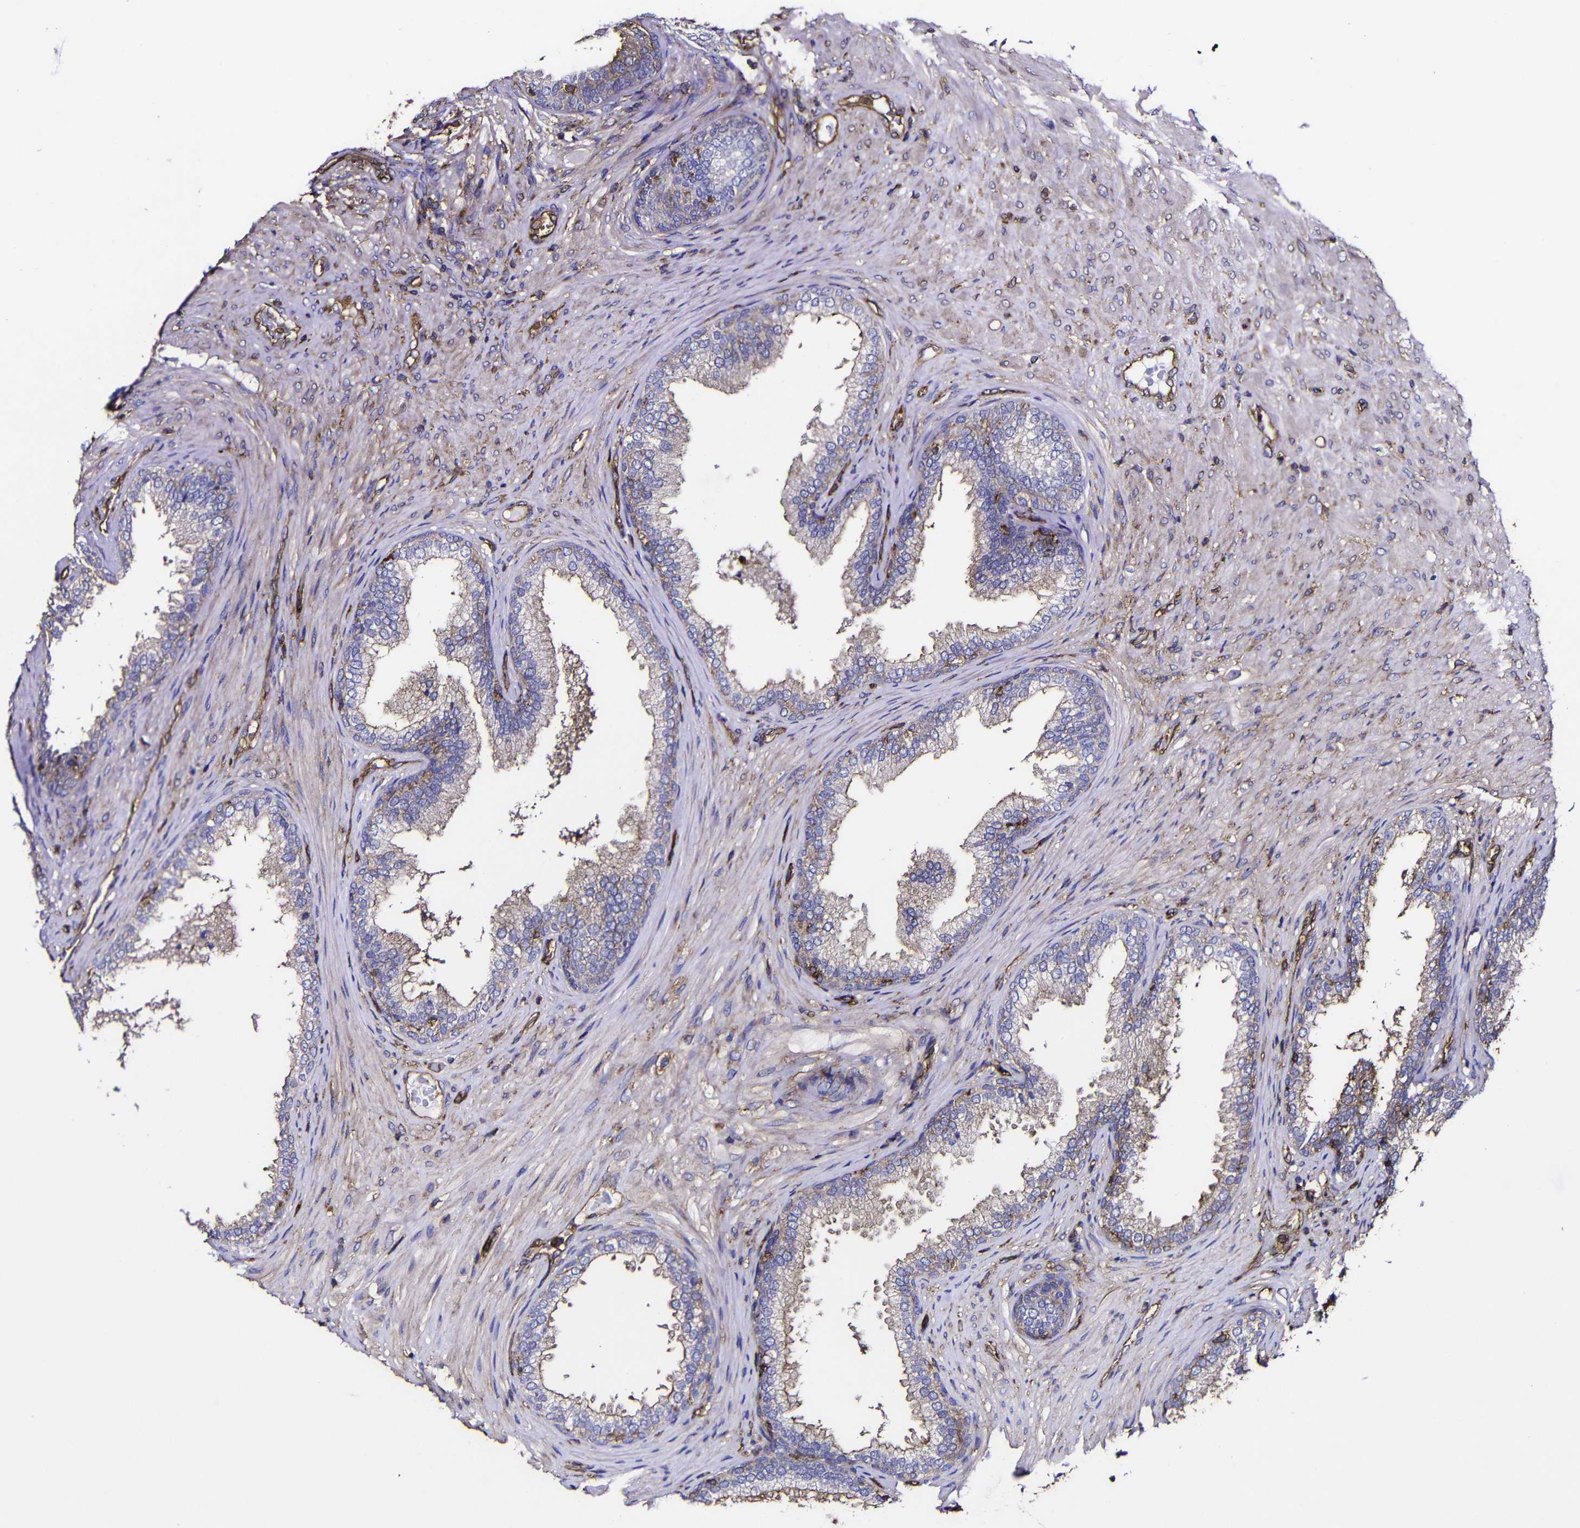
{"staining": {"intensity": "weak", "quantity": "25%-75%", "location": "cytoplasmic/membranous"}, "tissue": "prostate", "cell_type": "Glandular cells", "image_type": "normal", "snomed": [{"axis": "morphology", "description": "Normal tissue, NOS"}, {"axis": "topography", "description": "Prostate"}], "caption": "Human prostate stained with a brown dye reveals weak cytoplasmic/membranous positive staining in approximately 25%-75% of glandular cells.", "gene": "MSN", "patient": {"sex": "male", "age": 76}}